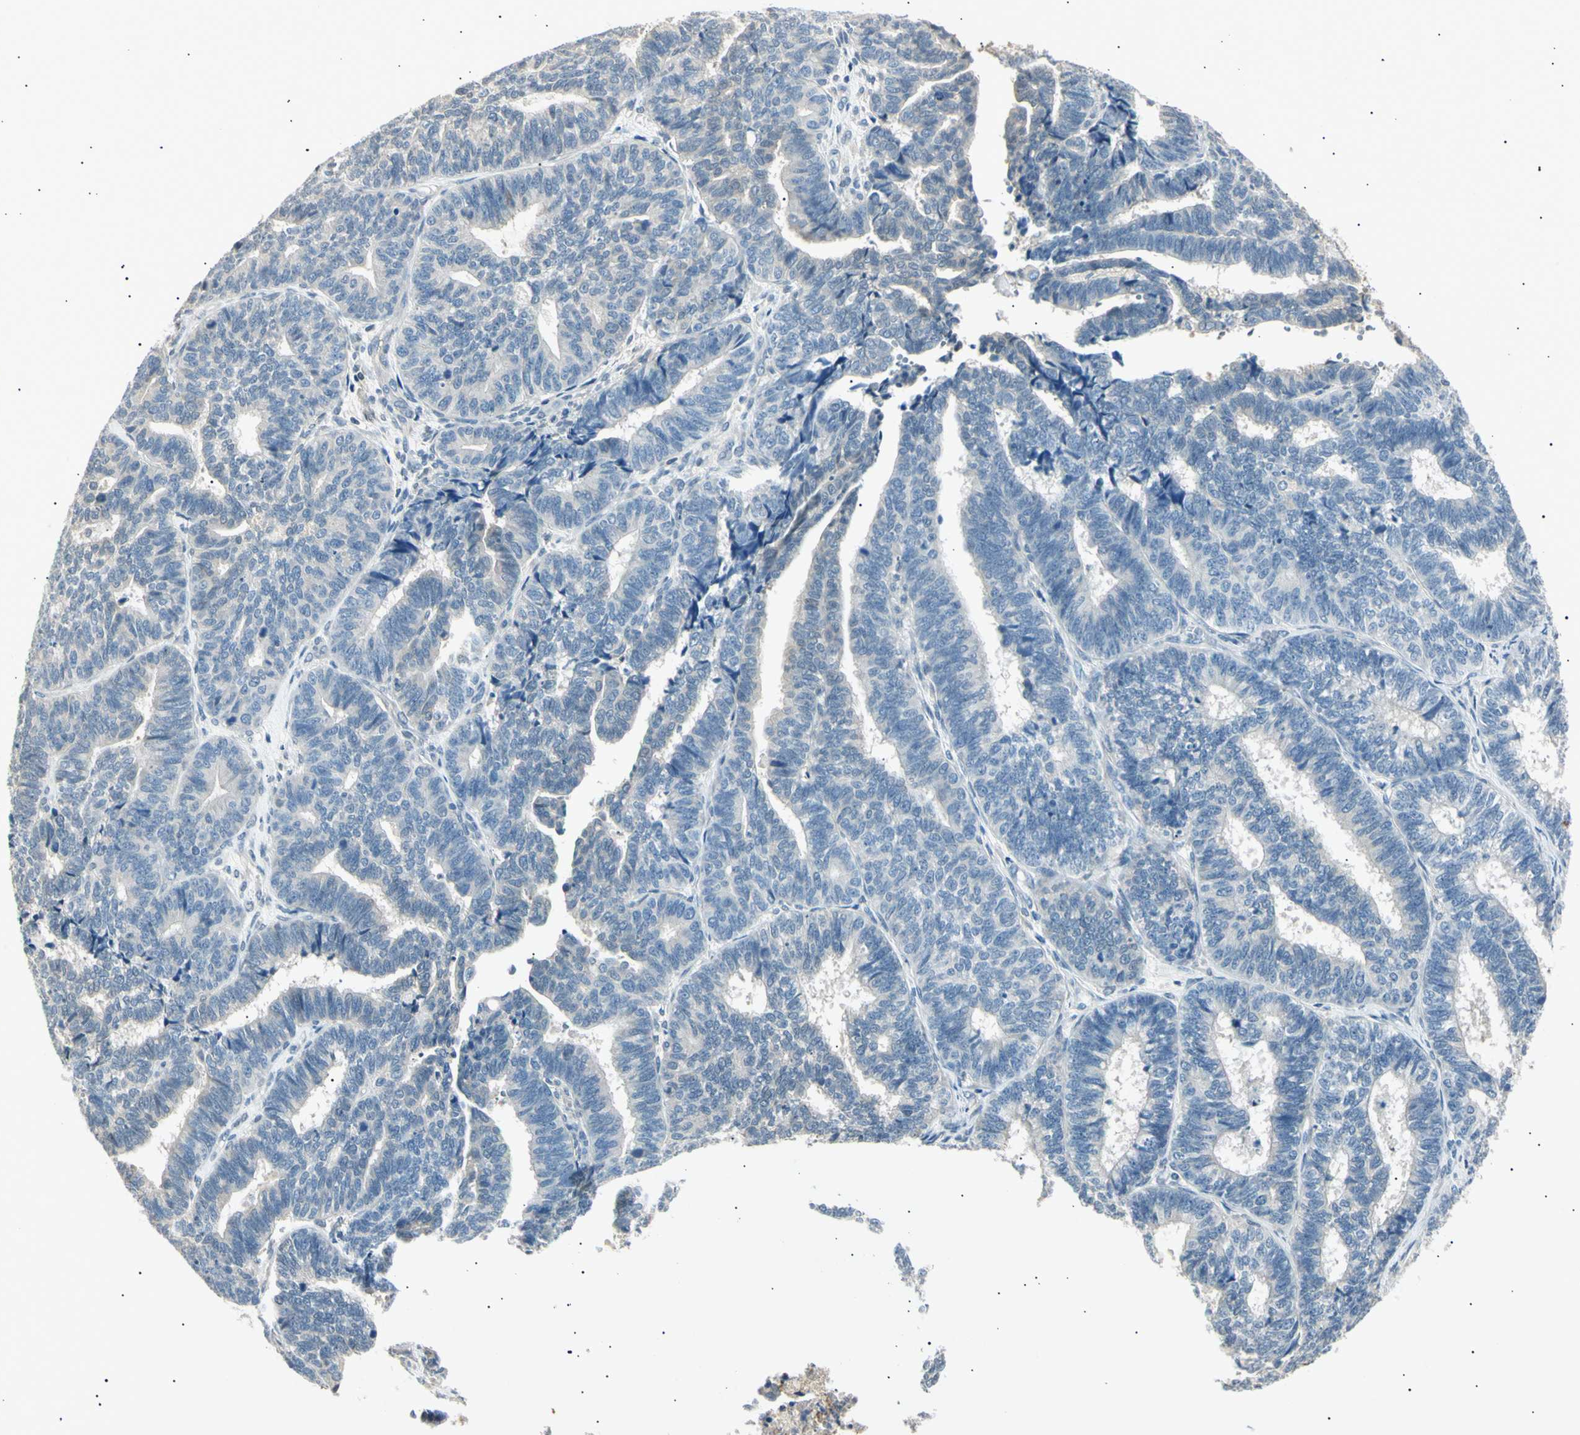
{"staining": {"intensity": "weak", "quantity": "<25%", "location": "cytoplasmic/membranous"}, "tissue": "endometrial cancer", "cell_type": "Tumor cells", "image_type": "cancer", "snomed": [{"axis": "morphology", "description": "Adenocarcinoma, NOS"}, {"axis": "topography", "description": "Endometrium"}], "caption": "This micrograph is of endometrial cancer stained with IHC to label a protein in brown with the nuclei are counter-stained blue. There is no expression in tumor cells.", "gene": "LHPP", "patient": {"sex": "female", "age": 70}}